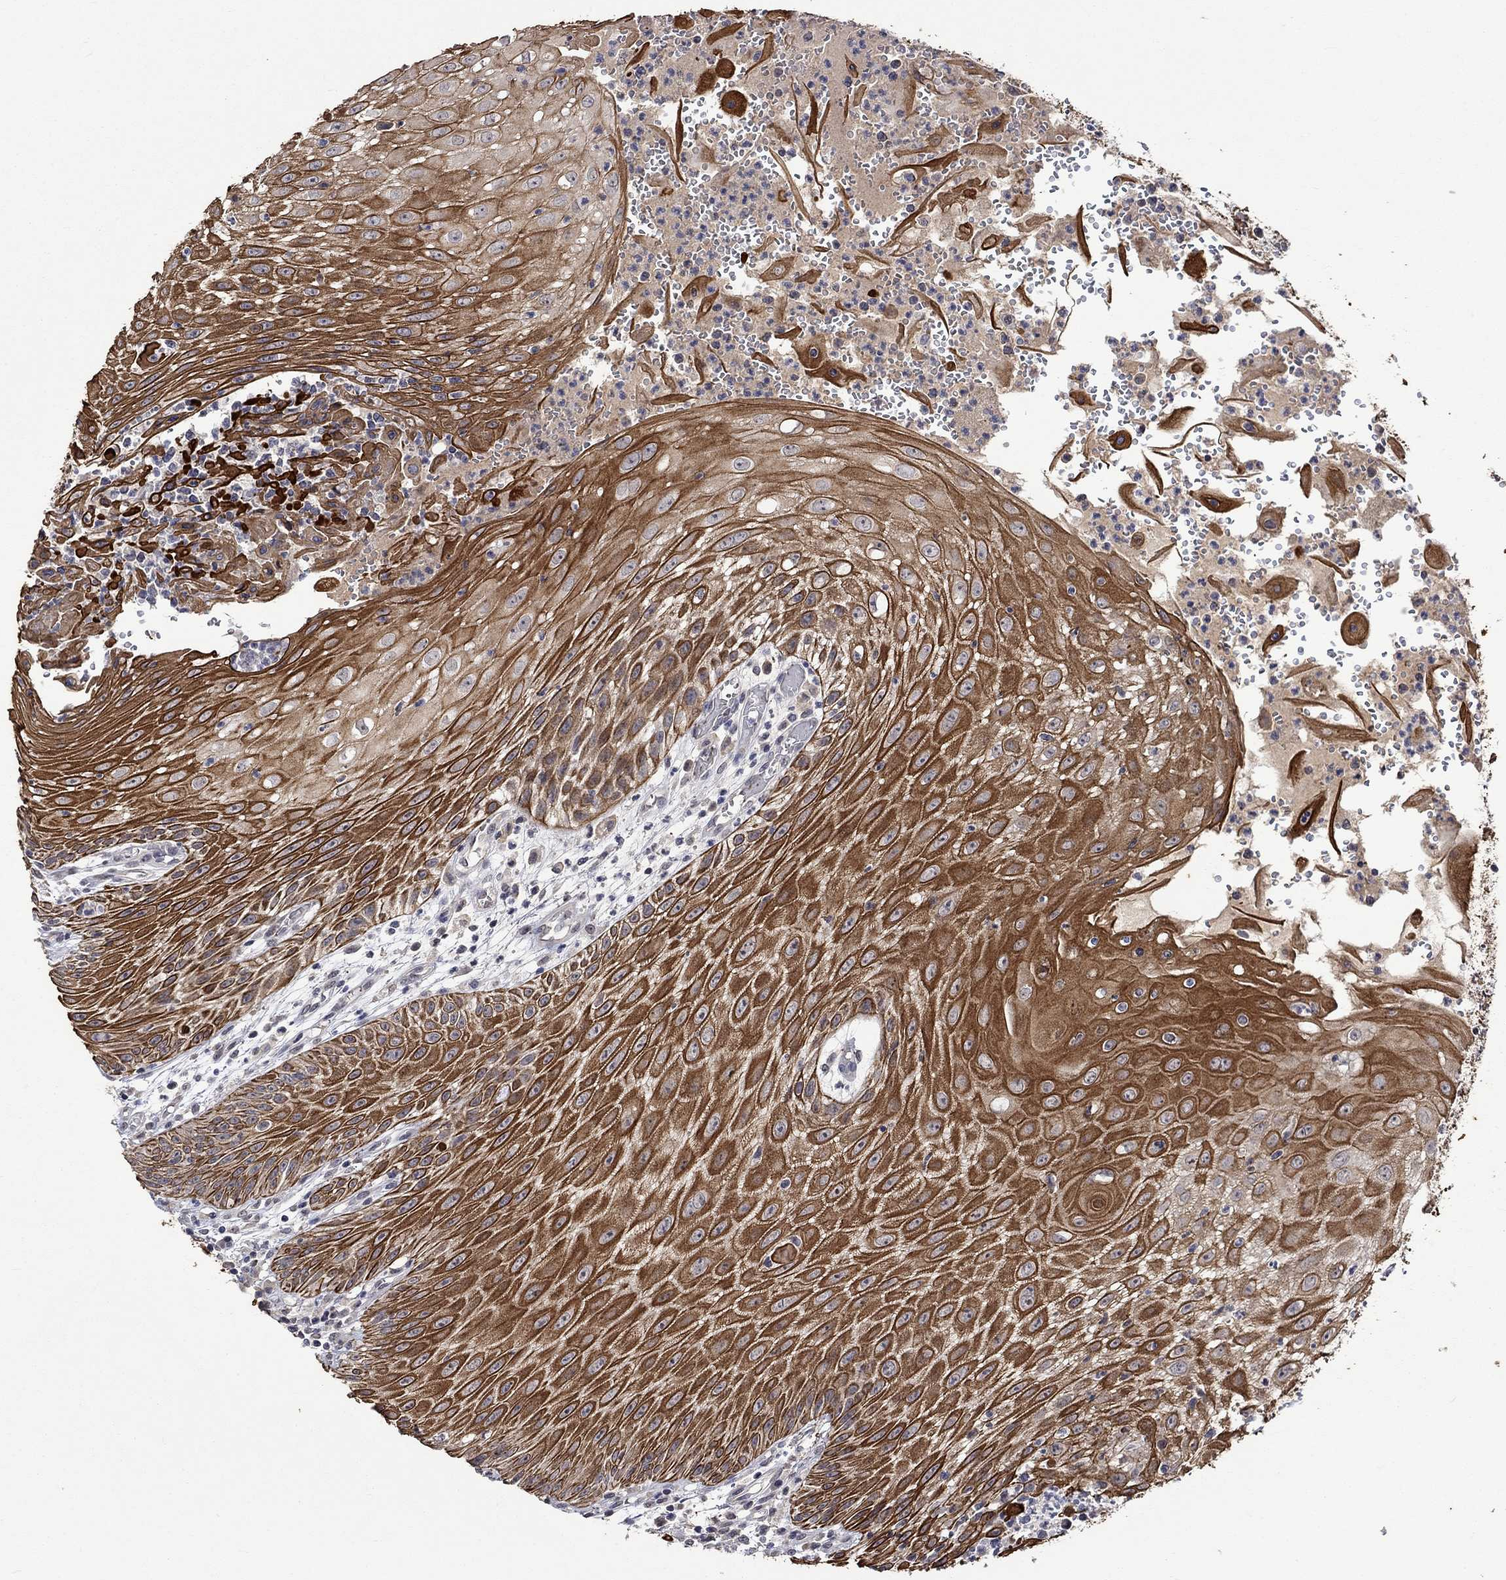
{"staining": {"intensity": "strong", "quantity": ">75%", "location": "cytoplasmic/membranous"}, "tissue": "head and neck cancer", "cell_type": "Tumor cells", "image_type": "cancer", "snomed": [{"axis": "morphology", "description": "Squamous cell carcinoma, NOS"}, {"axis": "topography", "description": "Oral tissue"}, {"axis": "topography", "description": "Head-Neck"}], "caption": "Immunohistochemistry (DAB (3,3'-diaminobenzidine)) staining of head and neck cancer (squamous cell carcinoma) reveals strong cytoplasmic/membranous protein expression in about >75% of tumor cells.", "gene": "DDX3Y", "patient": {"sex": "male", "age": 58}}